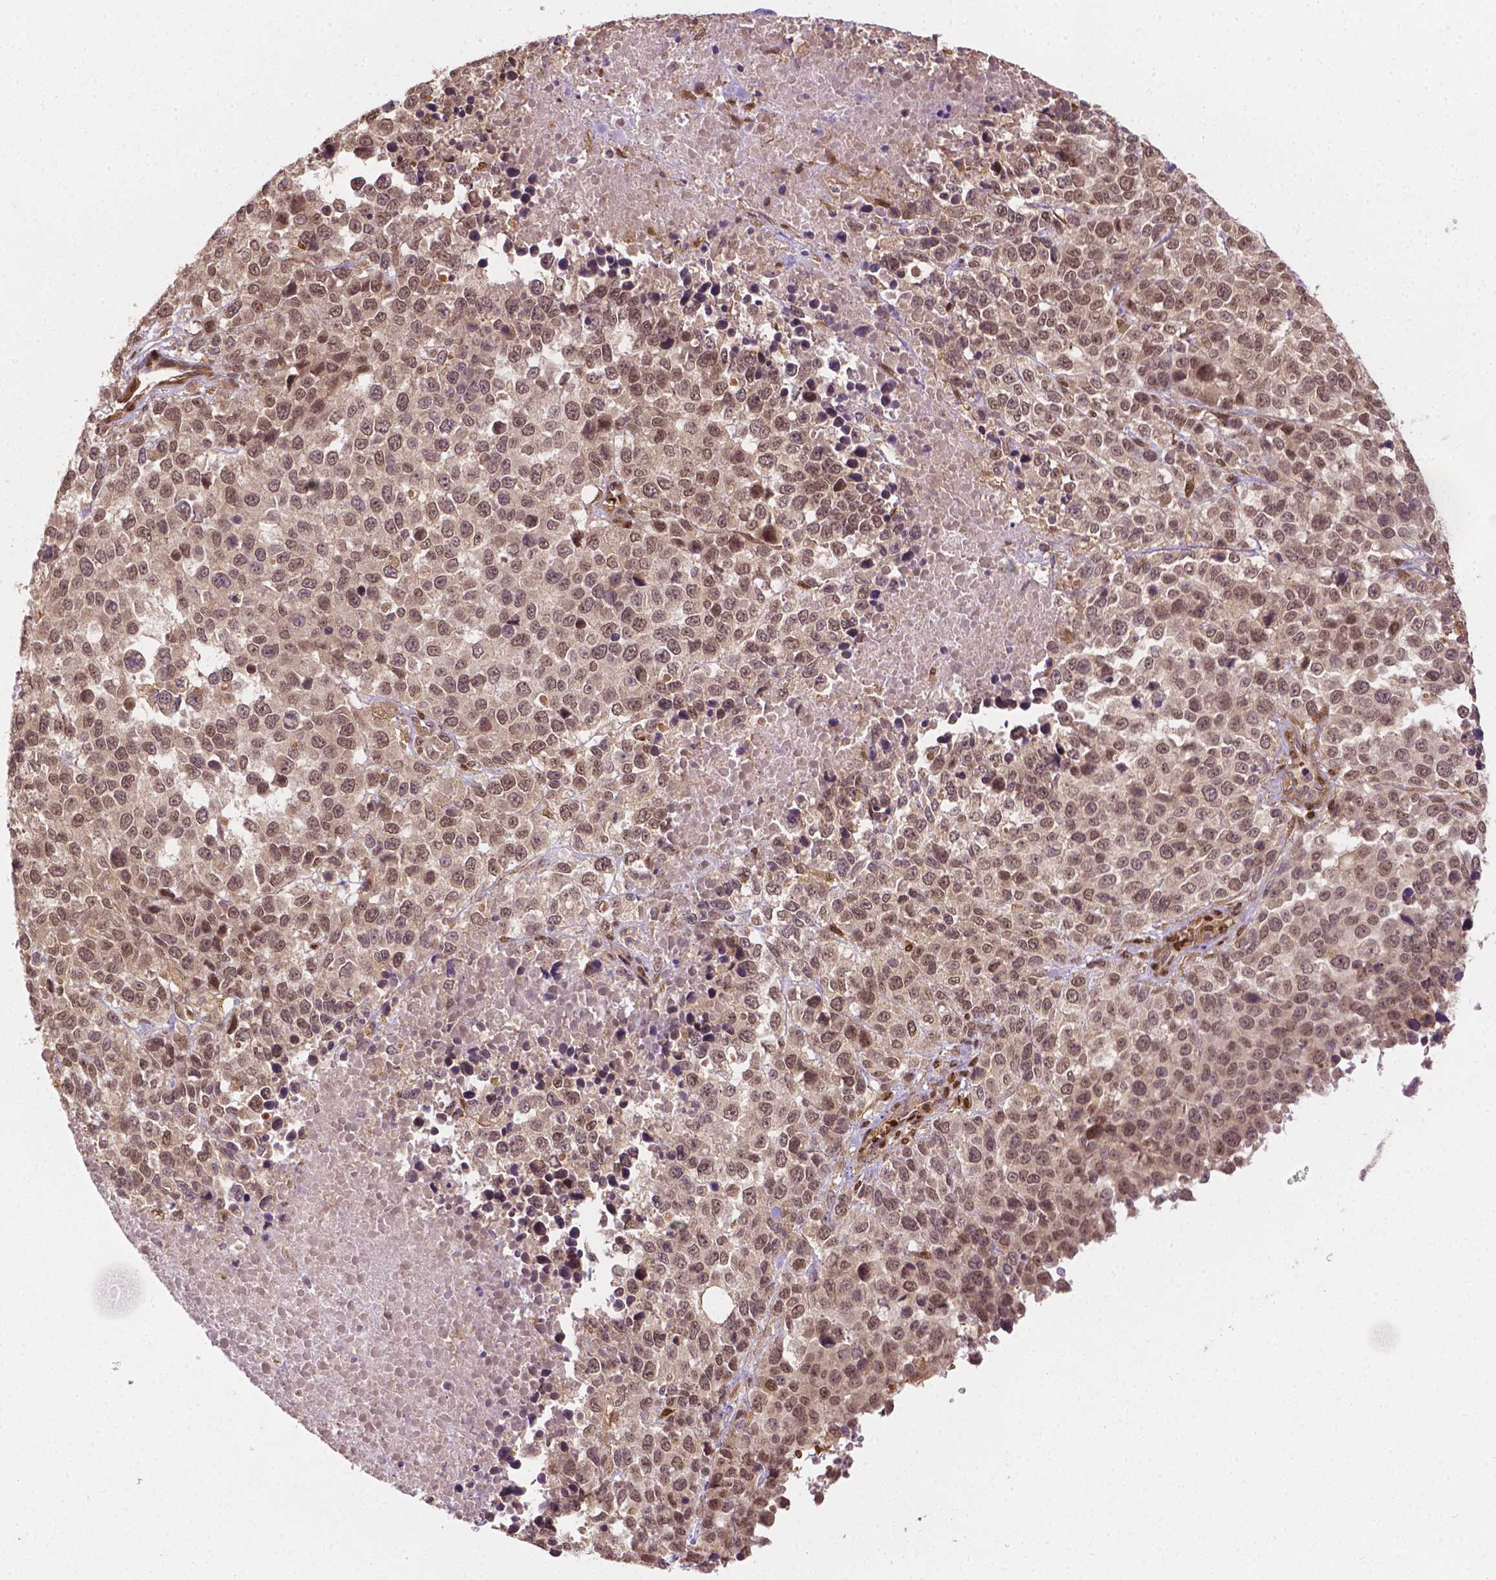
{"staining": {"intensity": "weak", "quantity": ">75%", "location": "nuclear"}, "tissue": "melanoma", "cell_type": "Tumor cells", "image_type": "cancer", "snomed": [{"axis": "morphology", "description": "Malignant melanoma, Metastatic site"}, {"axis": "topography", "description": "Skin"}], "caption": "The micrograph displays staining of melanoma, revealing weak nuclear protein expression (brown color) within tumor cells.", "gene": "YAP1", "patient": {"sex": "male", "age": 84}}